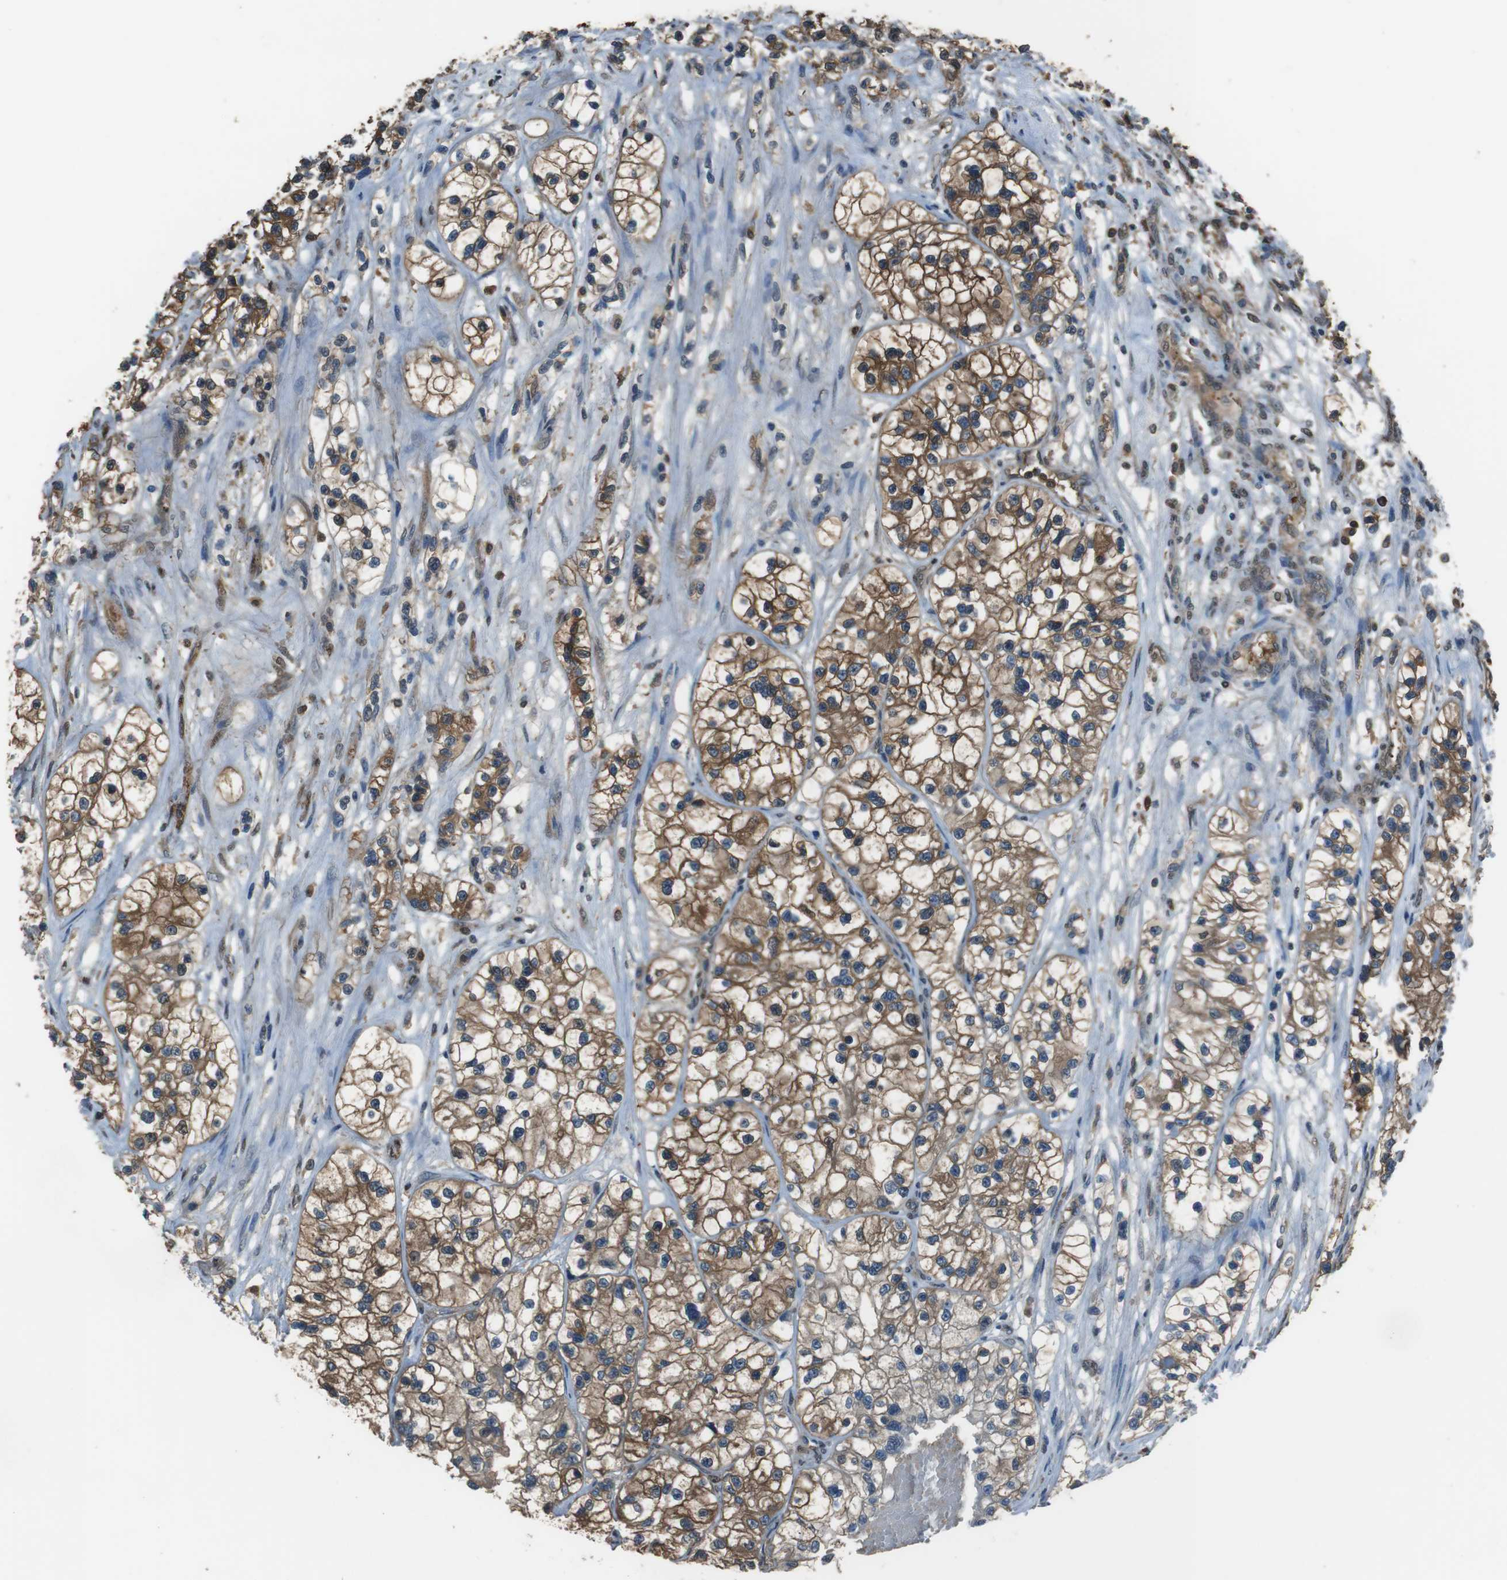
{"staining": {"intensity": "moderate", "quantity": ">75%", "location": "cytoplasmic/membranous"}, "tissue": "renal cancer", "cell_type": "Tumor cells", "image_type": "cancer", "snomed": [{"axis": "morphology", "description": "Adenocarcinoma, NOS"}, {"axis": "topography", "description": "Kidney"}], "caption": "The image displays a brown stain indicating the presence of a protein in the cytoplasmic/membranous of tumor cells in renal adenocarcinoma.", "gene": "TWSG1", "patient": {"sex": "female", "age": 57}}